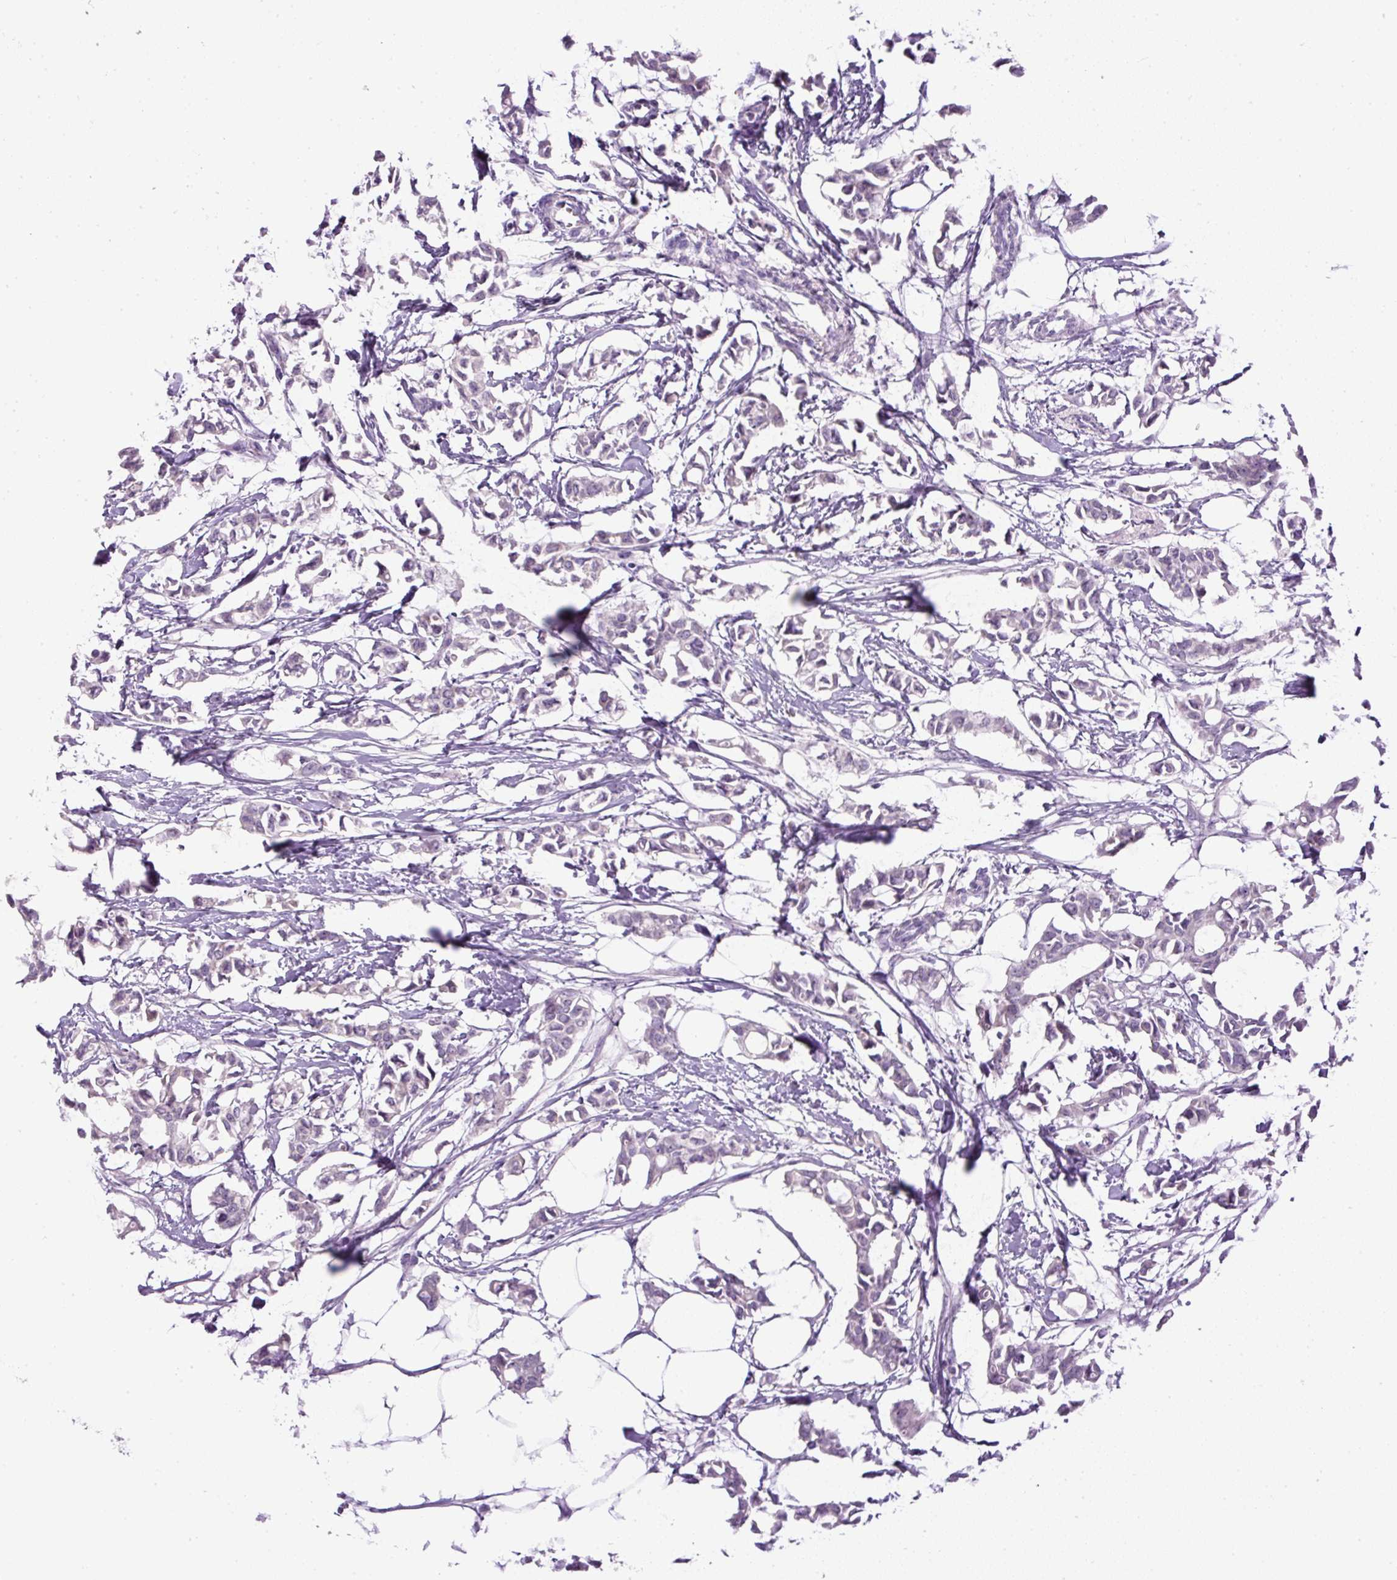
{"staining": {"intensity": "negative", "quantity": "none", "location": "none"}, "tissue": "breast cancer", "cell_type": "Tumor cells", "image_type": "cancer", "snomed": [{"axis": "morphology", "description": "Duct carcinoma"}, {"axis": "topography", "description": "Breast"}], "caption": "A micrograph of human breast intraductal carcinoma is negative for staining in tumor cells. (Stains: DAB (3,3'-diaminobenzidine) immunohistochemistry with hematoxylin counter stain, Microscopy: brightfield microscopy at high magnification).", "gene": "RHBDD2", "patient": {"sex": "female", "age": 41}}